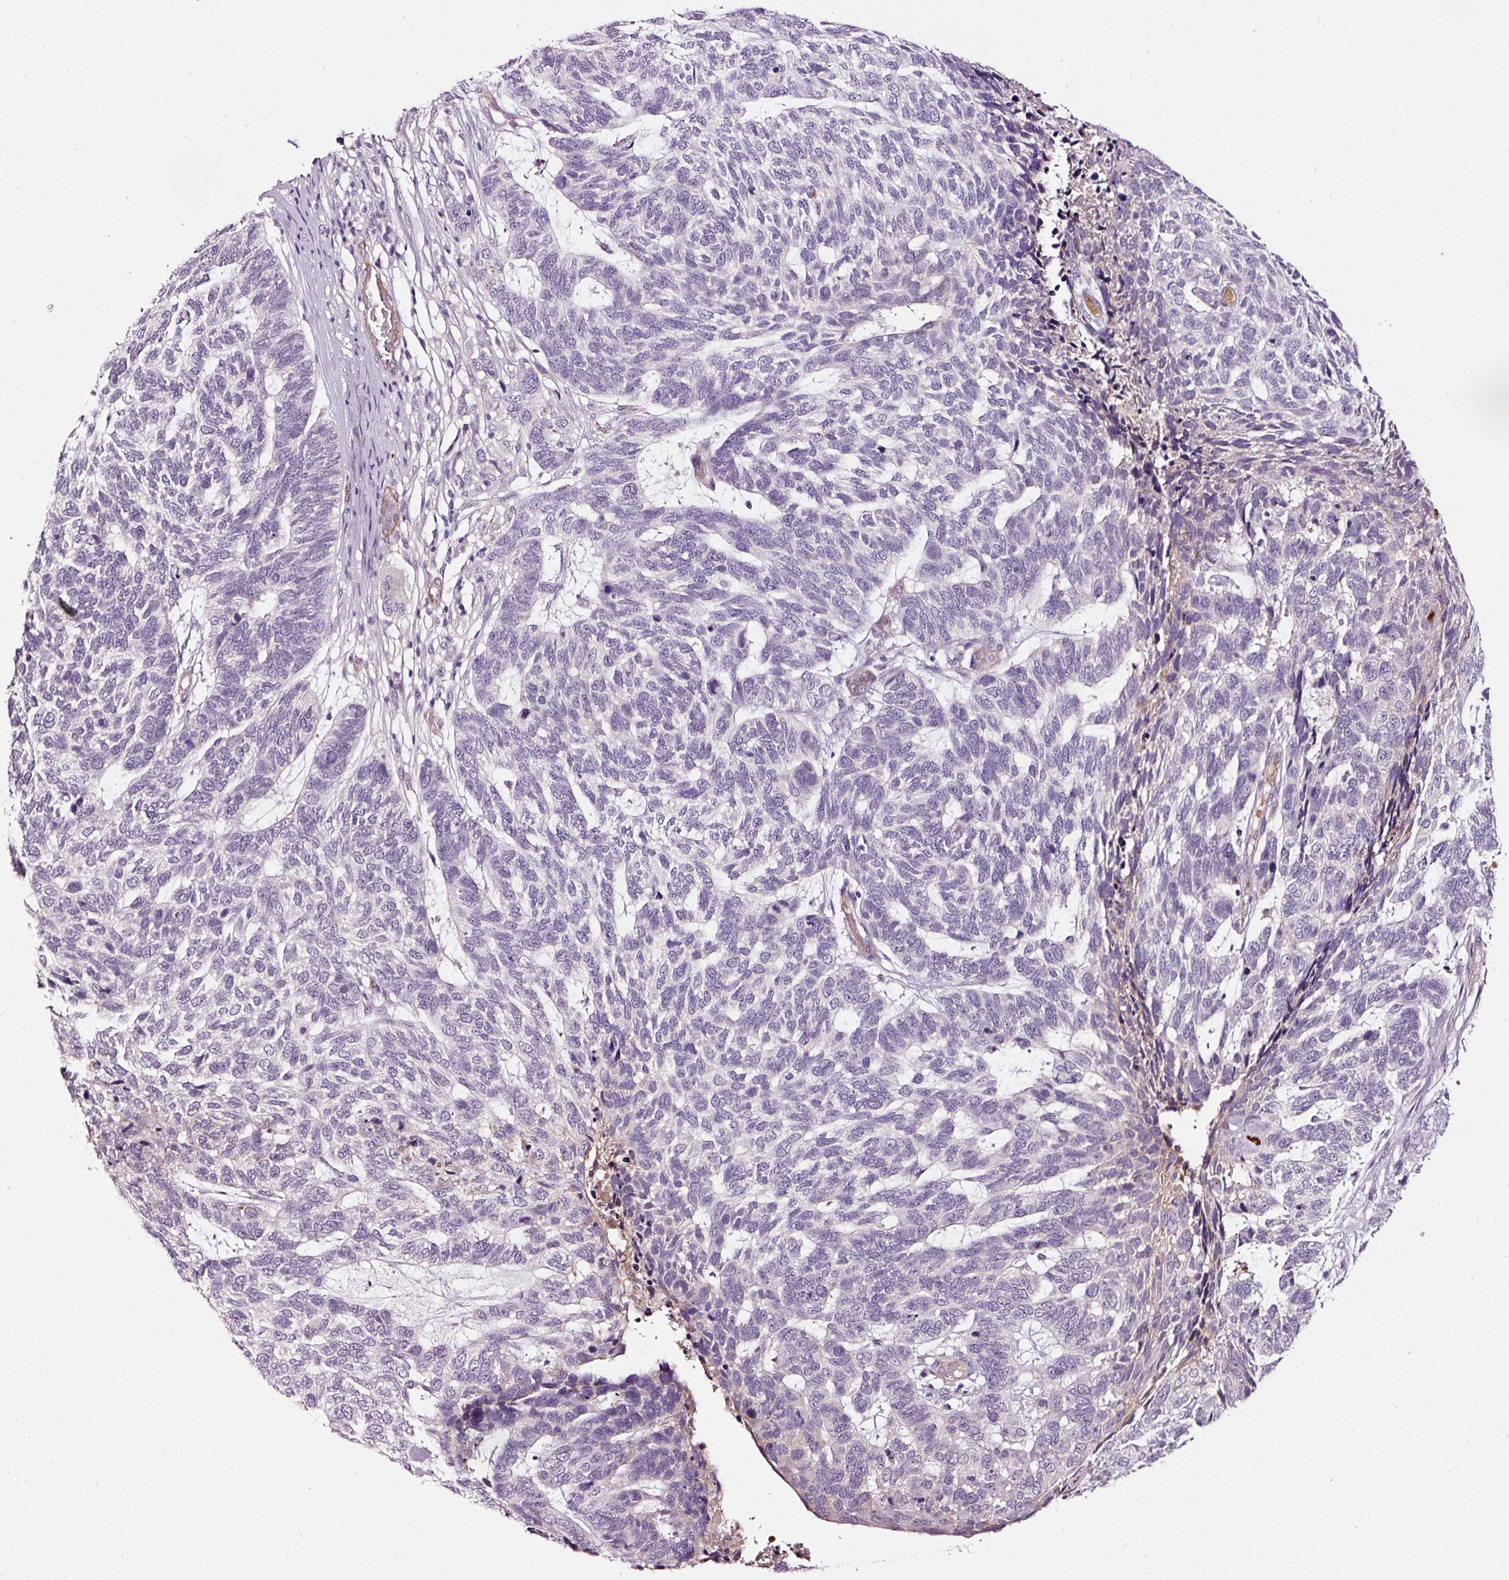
{"staining": {"intensity": "negative", "quantity": "none", "location": "none"}, "tissue": "skin cancer", "cell_type": "Tumor cells", "image_type": "cancer", "snomed": [{"axis": "morphology", "description": "Basal cell carcinoma"}, {"axis": "topography", "description": "Skin"}], "caption": "A high-resolution image shows immunohistochemistry staining of basal cell carcinoma (skin), which displays no significant positivity in tumor cells.", "gene": "ABCB4", "patient": {"sex": "female", "age": 65}}